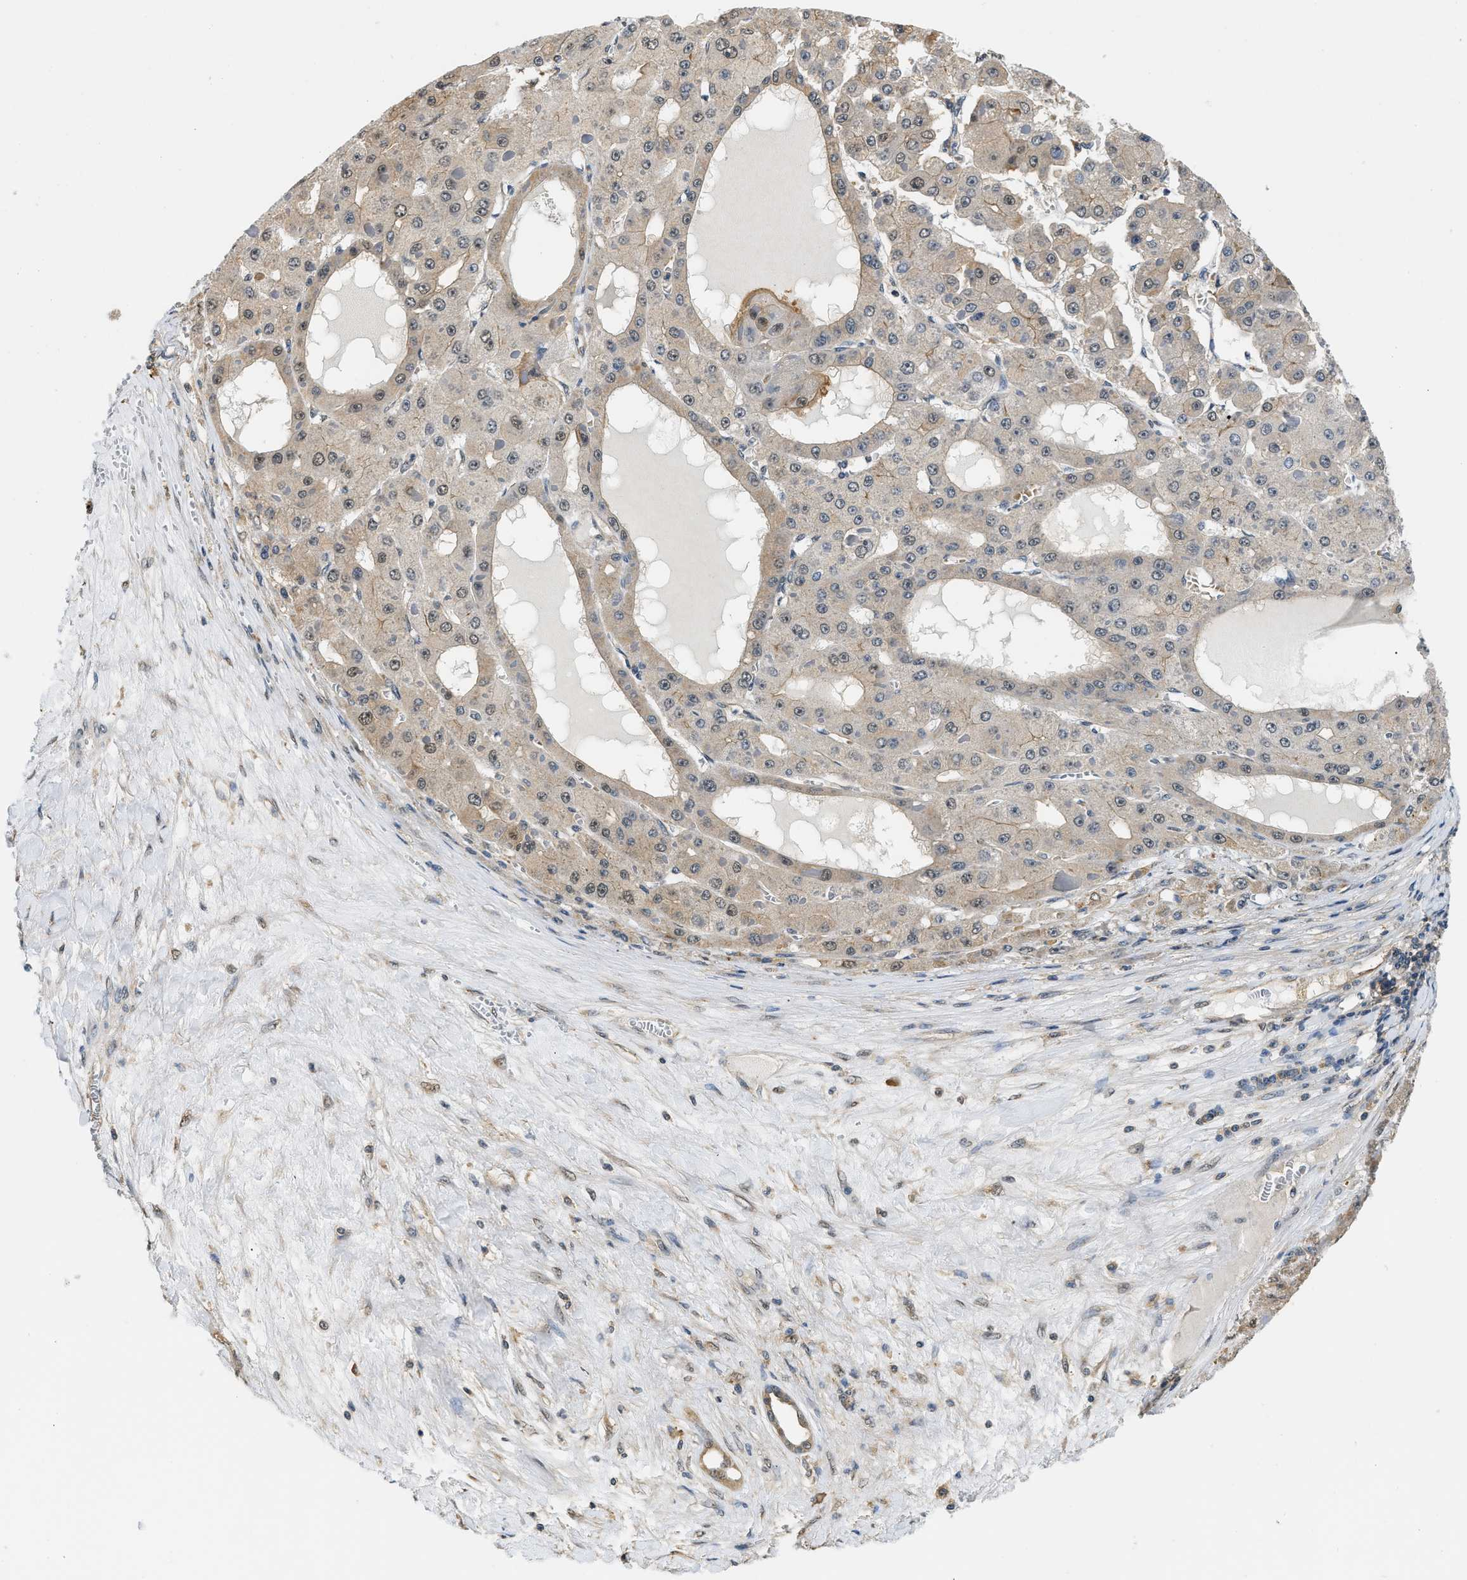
{"staining": {"intensity": "weak", "quantity": ">75%", "location": "cytoplasmic/membranous"}, "tissue": "liver cancer", "cell_type": "Tumor cells", "image_type": "cancer", "snomed": [{"axis": "morphology", "description": "Carcinoma, Hepatocellular, NOS"}, {"axis": "topography", "description": "Liver"}], "caption": "Liver hepatocellular carcinoma was stained to show a protein in brown. There is low levels of weak cytoplasmic/membranous staining in about >75% of tumor cells. Using DAB (3,3'-diaminobenzidine) (brown) and hematoxylin (blue) stains, captured at high magnification using brightfield microscopy.", "gene": "BCL7C", "patient": {"sex": "female", "age": 73}}